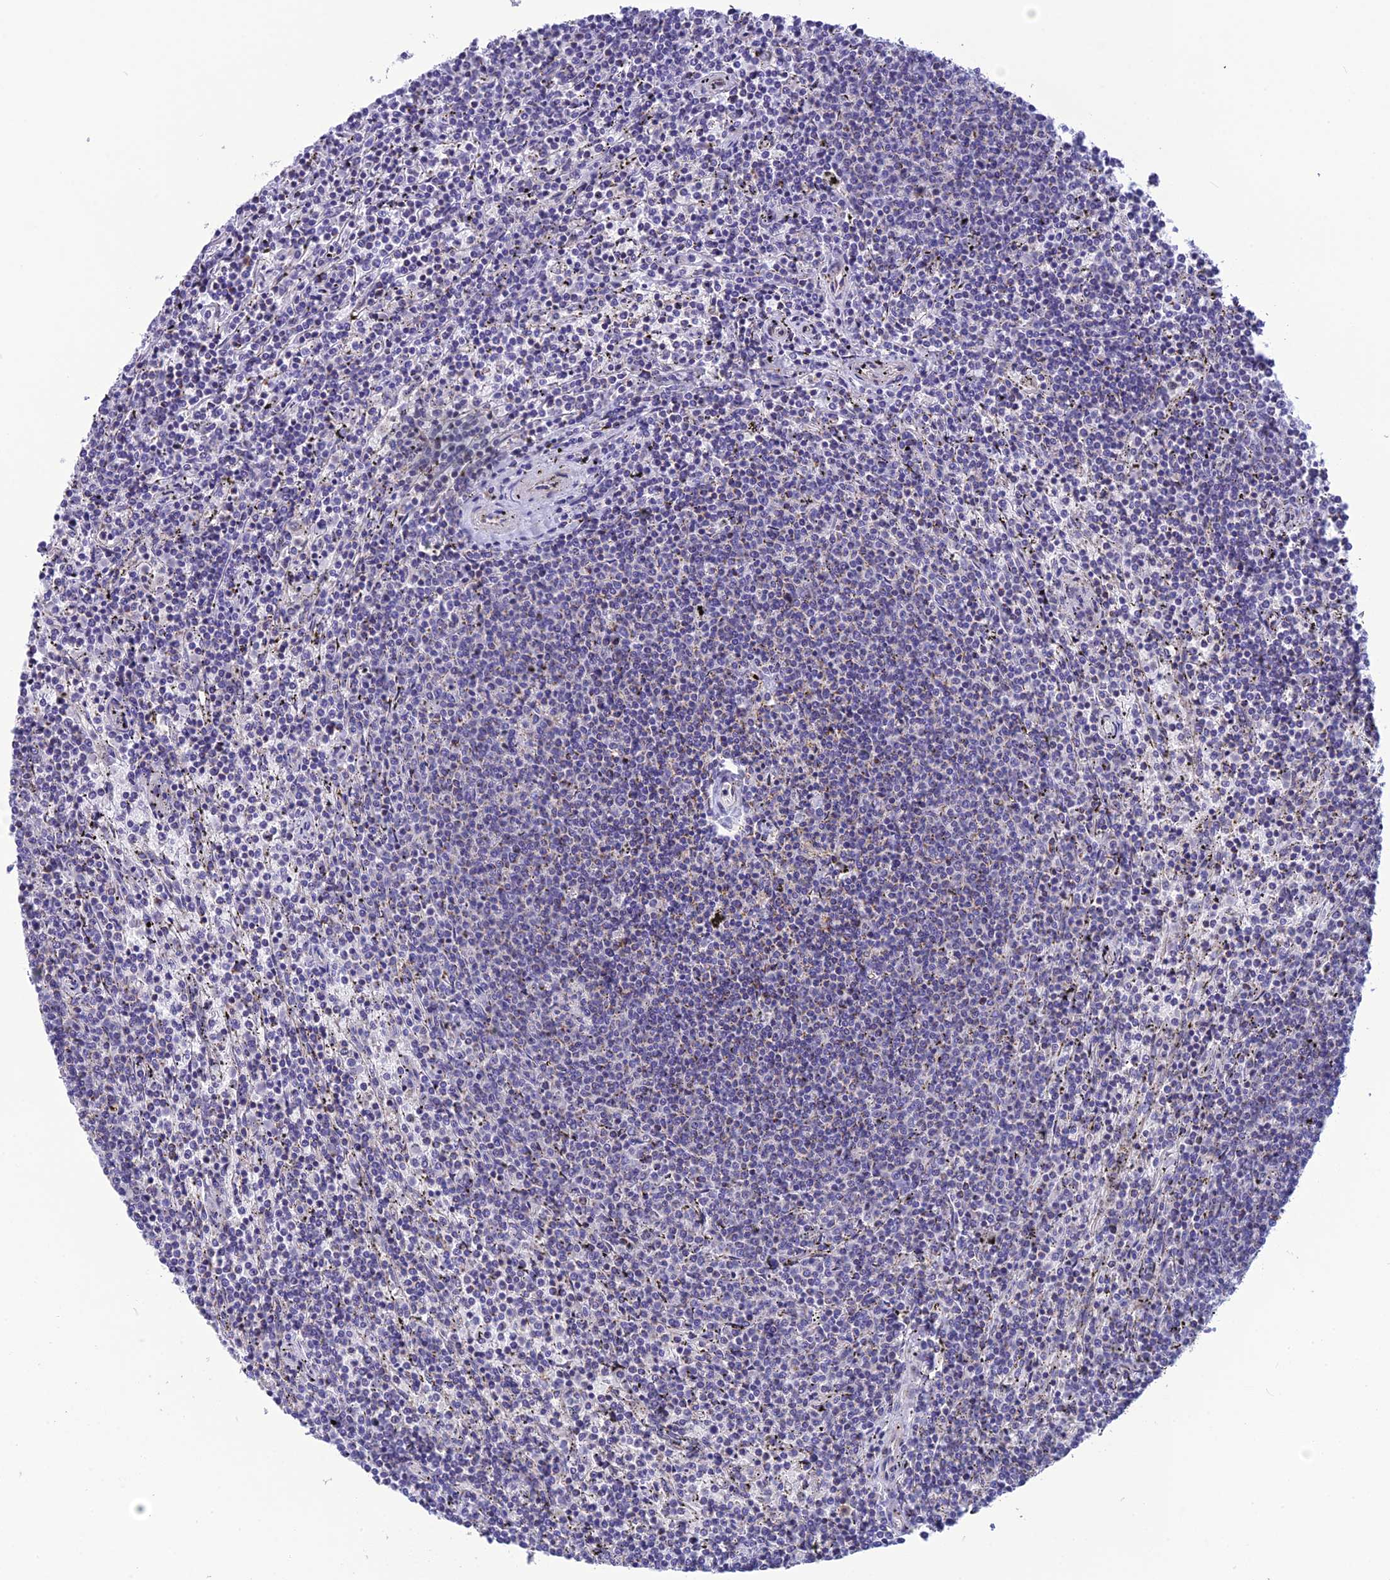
{"staining": {"intensity": "negative", "quantity": "none", "location": "none"}, "tissue": "lymphoma", "cell_type": "Tumor cells", "image_type": "cancer", "snomed": [{"axis": "morphology", "description": "Malignant lymphoma, non-Hodgkin's type, Low grade"}, {"axis": "topography", "description": "Spleen"}], "caption": "This is a photomicrograph of immunohistochemistry (IHC) staining of lymphoma, which shows no expression in tumor cells.", "gene": "POMGNT1", "patient": {"sex": "female", "age": 50}}